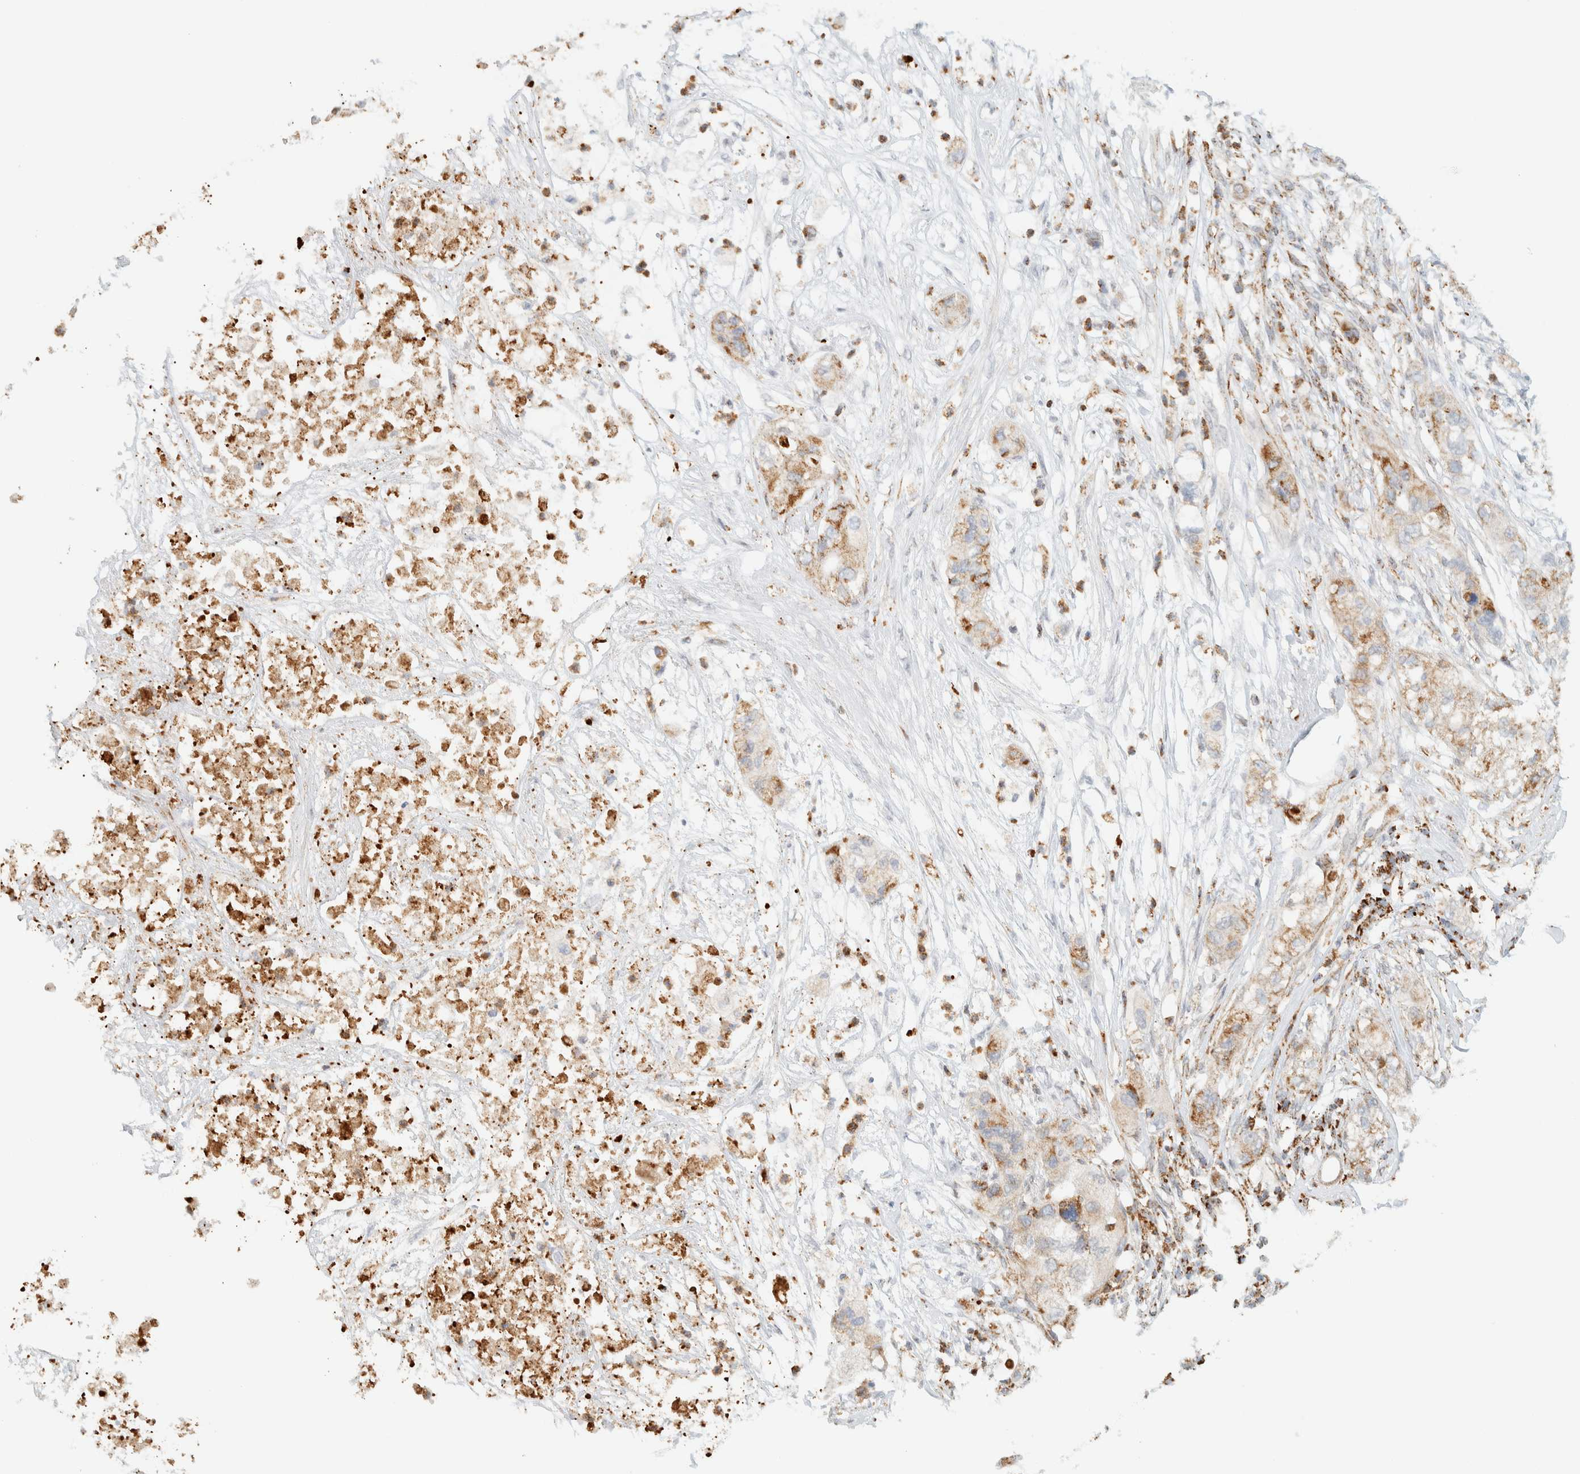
{"staining": {"intensity": "moderate", "quantity": ">75%", "location": "cytoplasmic/membranous"}, "tissue": "pancreatic cancer", "cell_type": "Tumor cells", "image_type": "cancer", "snomed": [{"axis": "morphology", "description": "Adenocarcinoma, NOS"}, {"axis": "topography", "description": "Pancreas"}], "caption": "Immunohistochemical staining of human adenocarcinoma (pancreatic) displays medium levels of moderate cytoplasmic/membranous expression in approximately >75% of tumor cells.", "gene": "KIFAP3", "patient": {"sex": "female", "age": 78}}